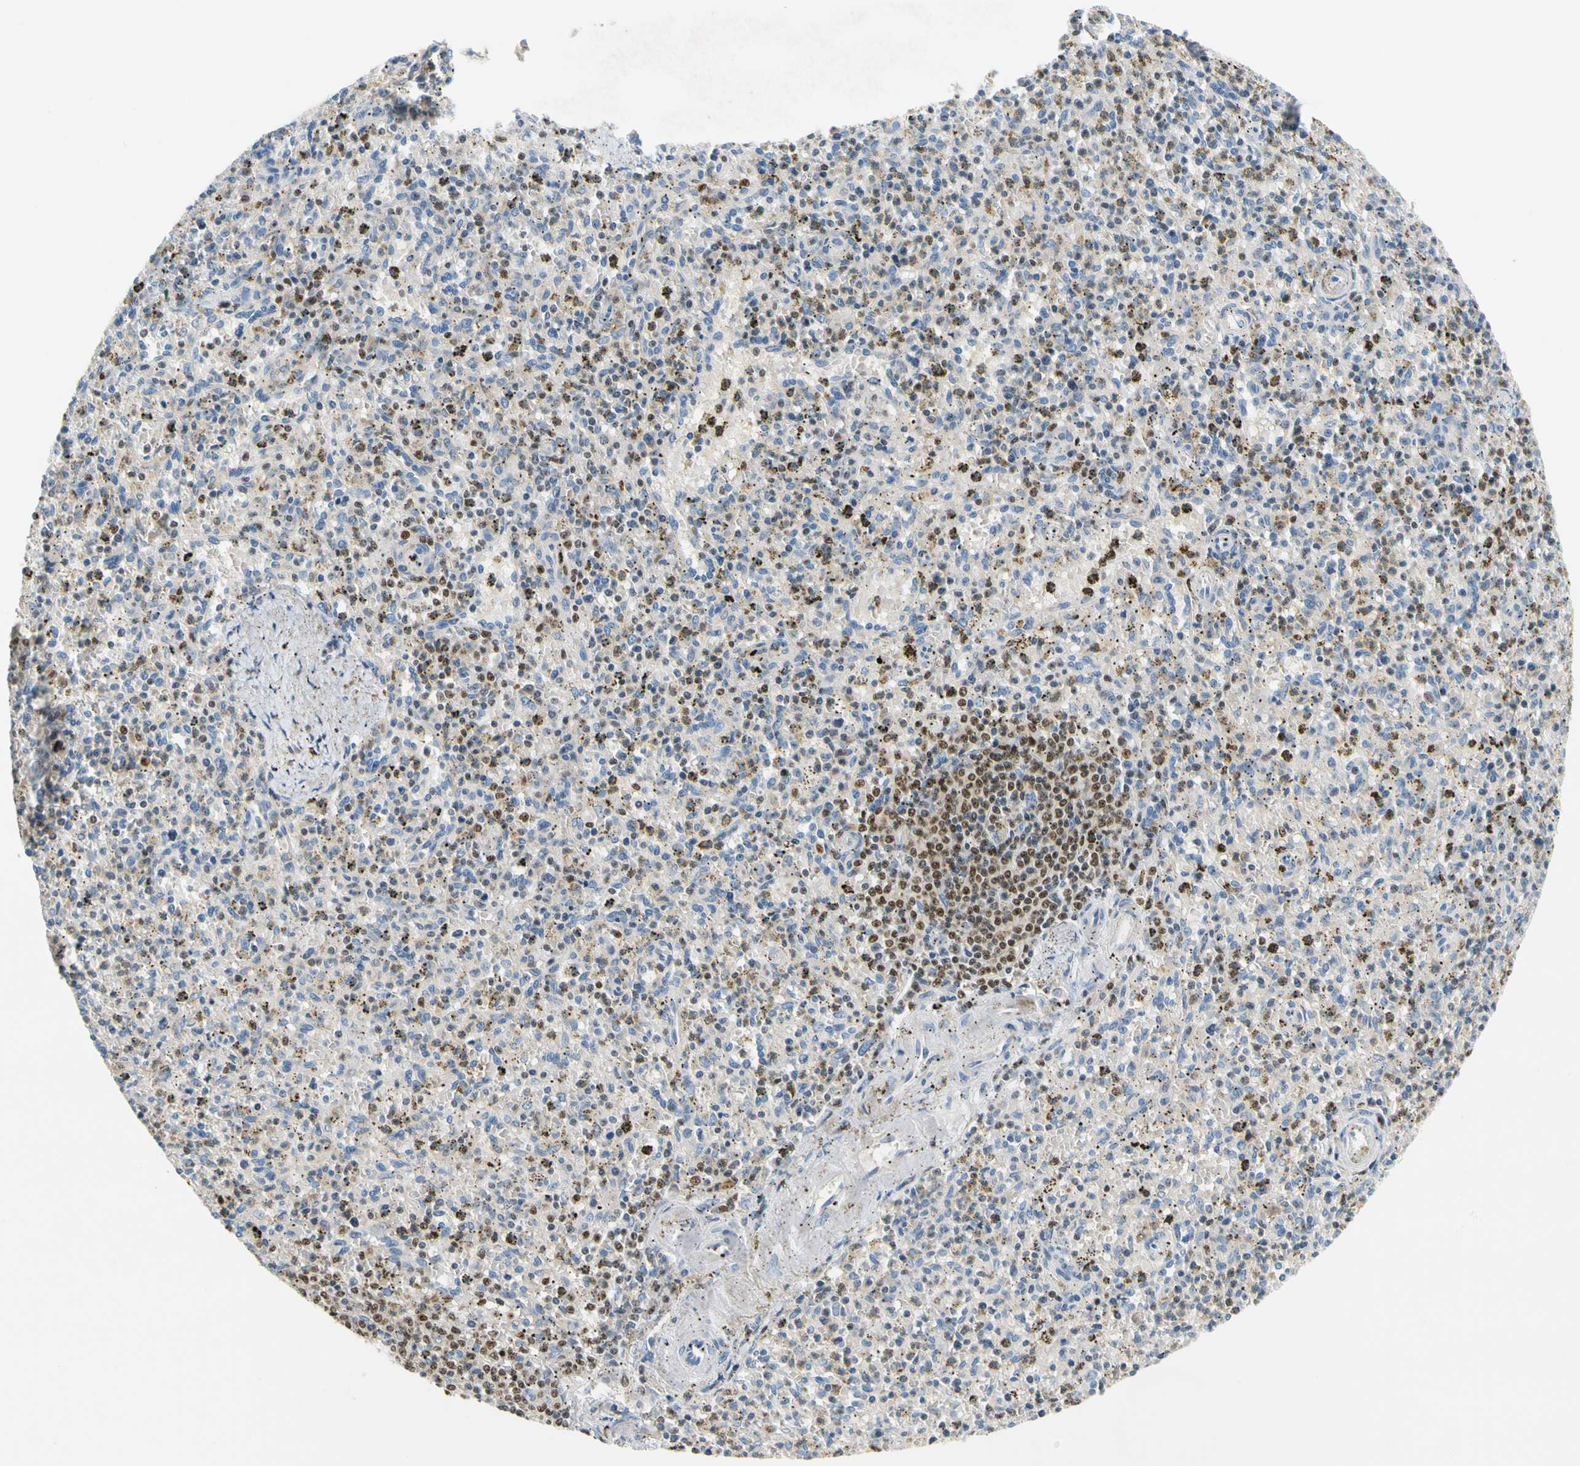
{"staining": {"intensity": "moderate", "quantity": "<25%", "location": "nuclear"}, "tissue": "spleen", "cell_type": "Cells in red pulp", "image_type": "normal", "snomed": [{"axis": "morphology", "description": "Normal tissue, NOS"}, {"axis": "topography", "description": "Spleen"}], "caption": "This is a histology image of immunohistochemistry staining of benign spleen, which shows moderate expression in the nuclear of cells in red pulp.", "gene": "SP140", "patient": {"sex": "male", "age": 72}}